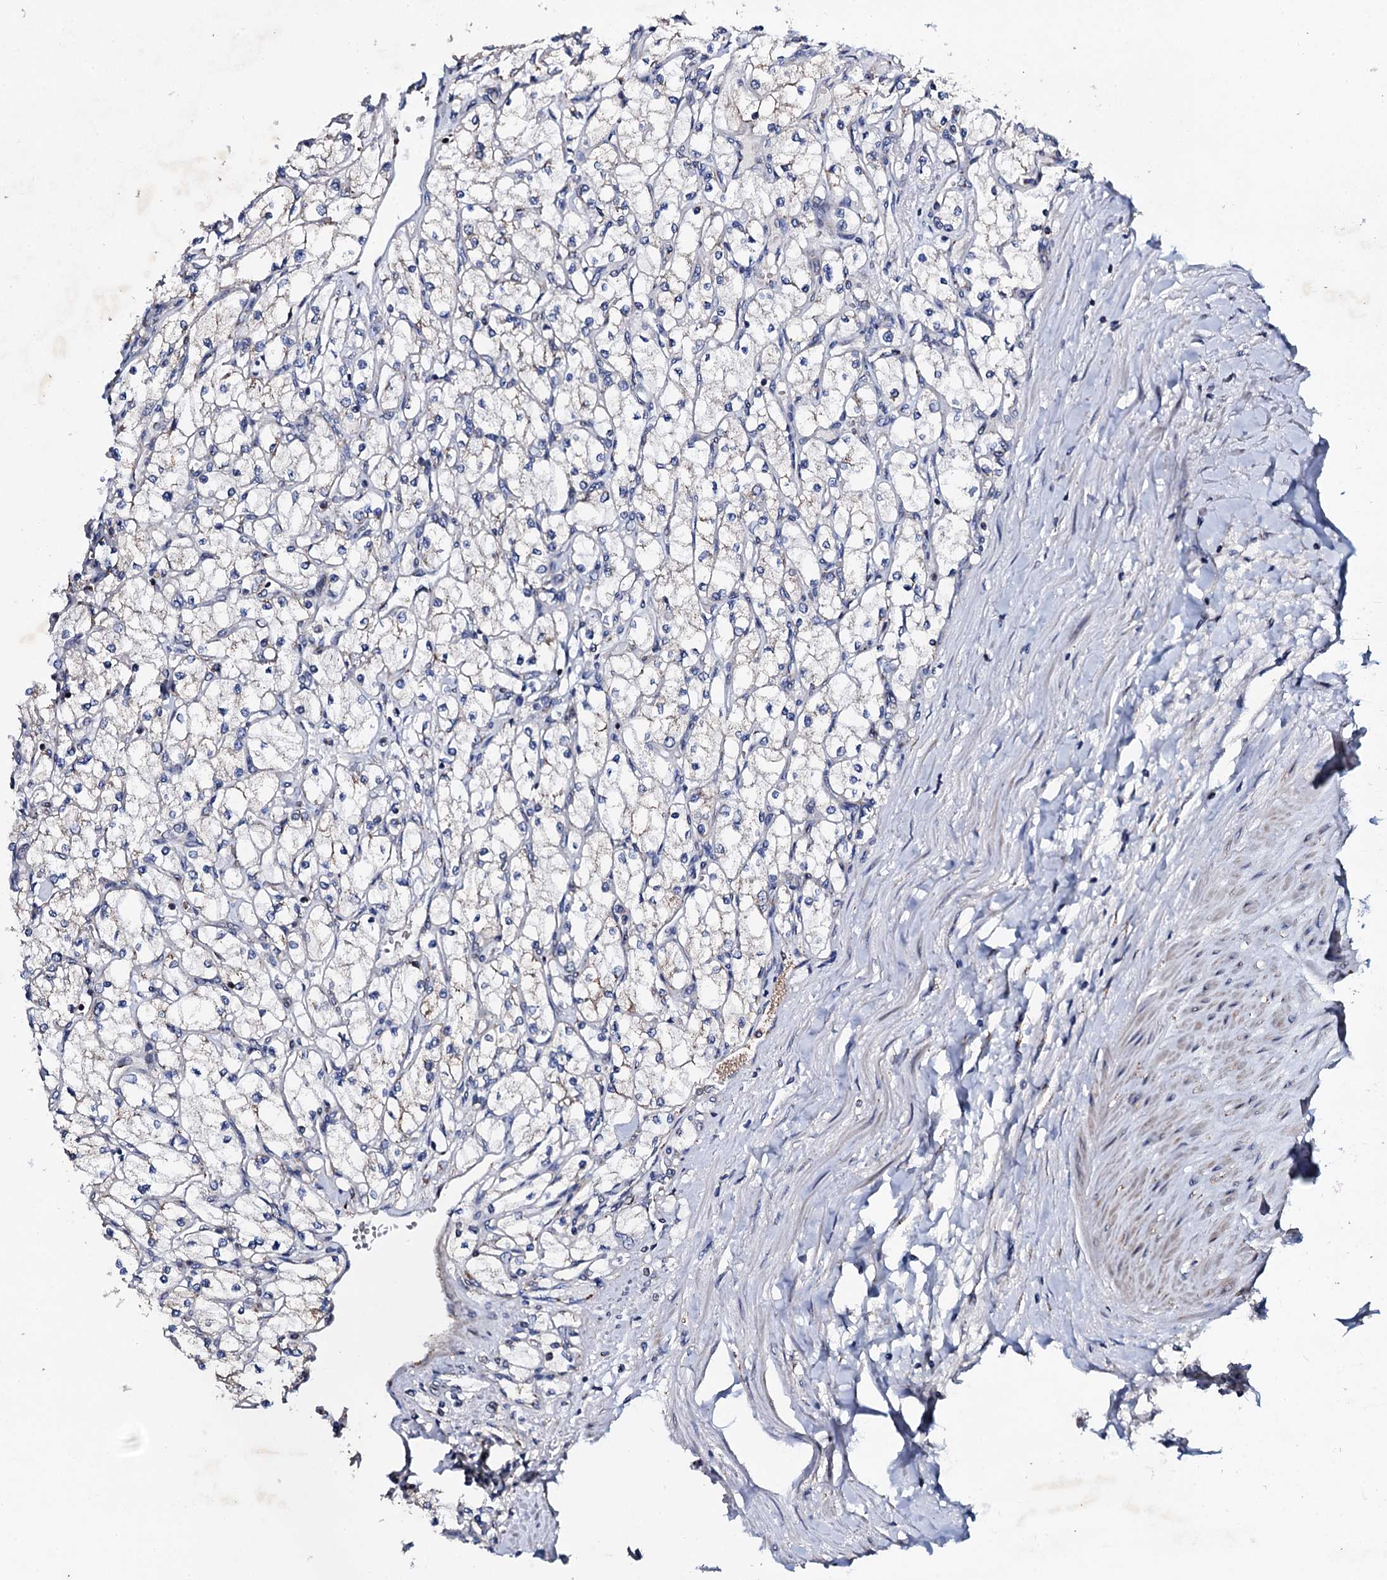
{"staining": {"intensity": "negative", "quantity": "none", "location": "none"}, "tissue": "renal cancer", "cell_type": "Tumor cells", "image_type": "cancer", "snomed": [{"axis": "morphology", "description": "Adenocarcinoma, NOS"}, {"axis": "topography", "description": "Kidney"}], "caption": "DAB (3,3'-diaminobenzidine) immunohistochemical staining of human renal cancer (adenocarcinoma) reveals no significant expression in tumor cells.", "gene": "PLET1", "patient": {"sex": "male", "age": 80}}